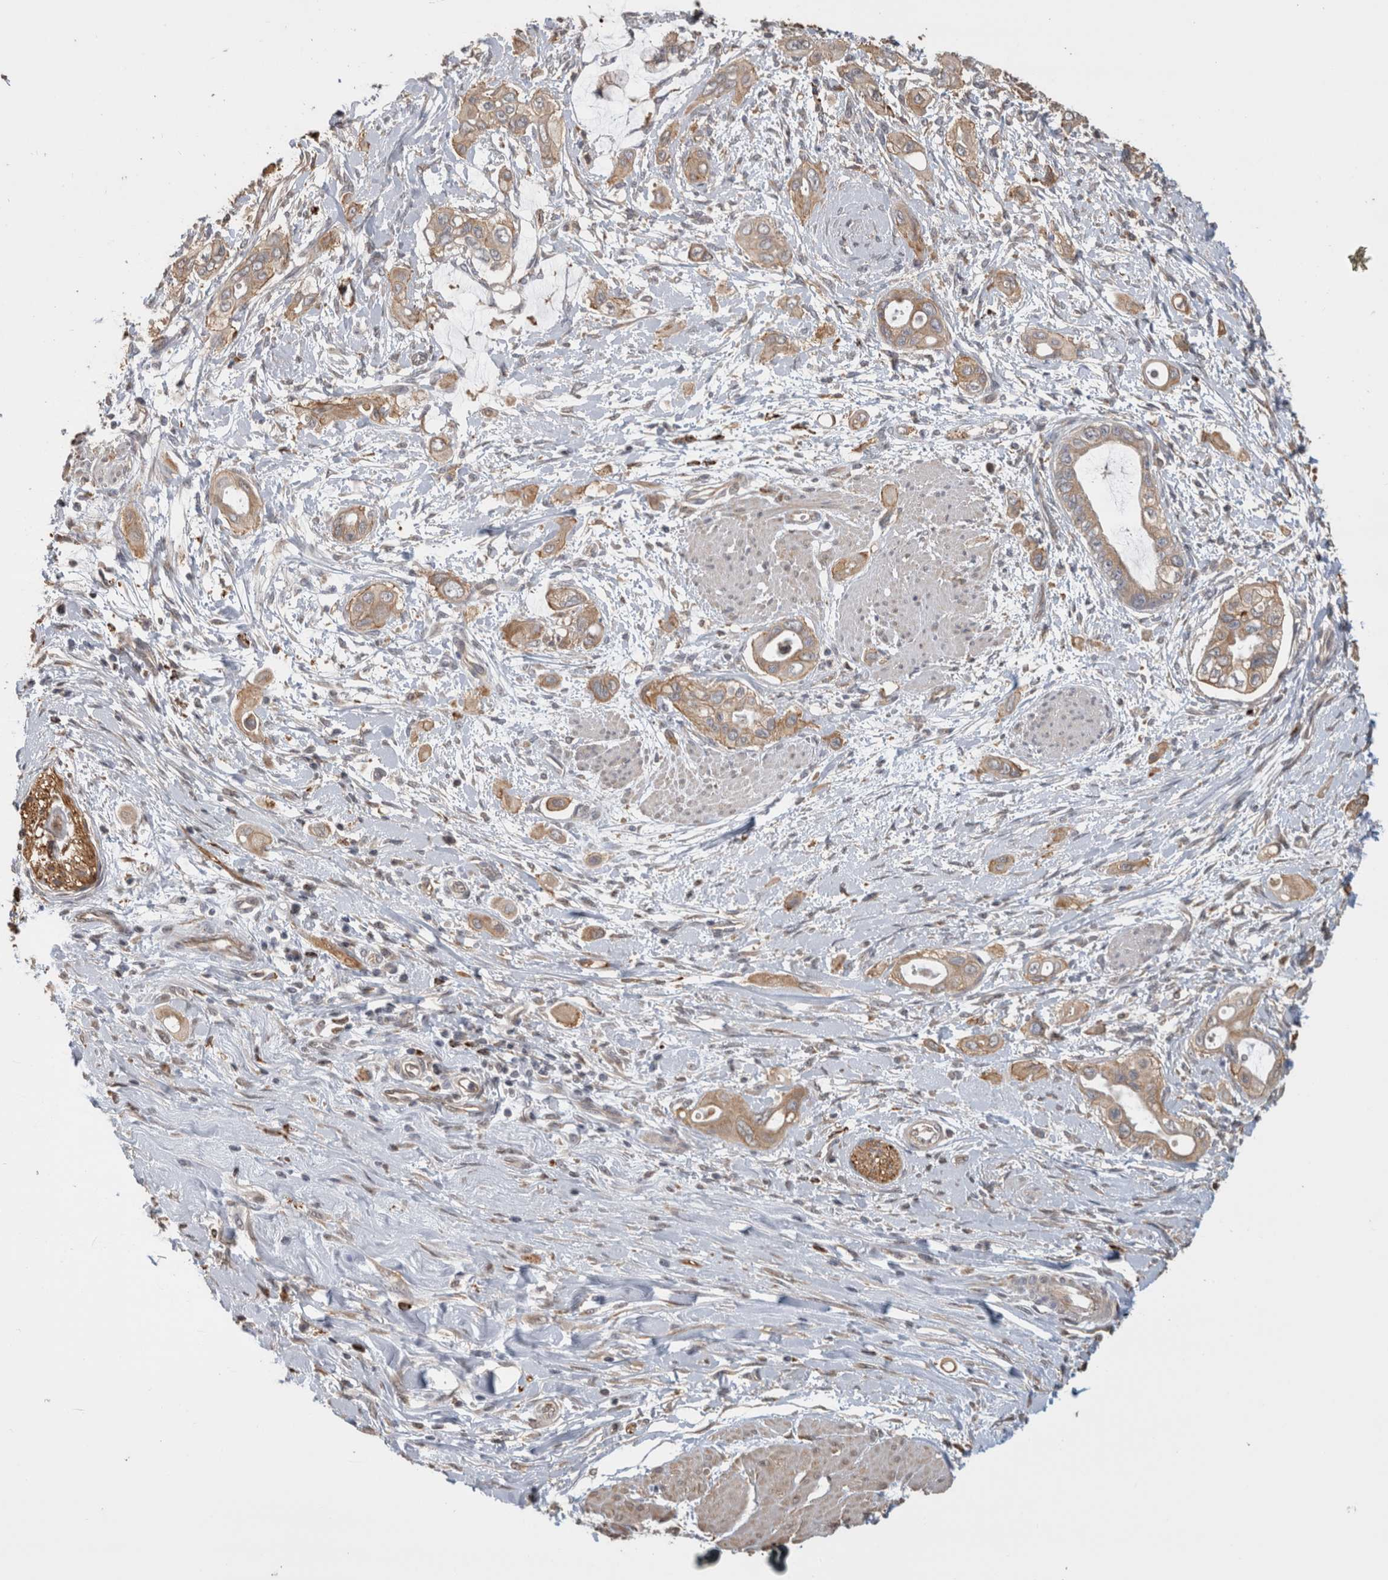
{"staining": {"intensity": "weak", "quantity": ">75%", "location": "cytoplasmic/membranous"}, "tissue": "pancreatic cancer", "cell_type": "Tumor cells", "image_type": "cancer", "snomed": [{"axis": "morphology", "description": "Adenocarcinoma, NOS"}, {"axis": "topography", "description": "Pancreas"}], "caption": "Immunohistochemical staining of pancreatic cancer (adenocarcinoma) reveals low levels of weak cytoplasmic/membranous staining in approximately >75% of tumor cells. The protein is stained brown, and the nuclei are stained in blue (DAB (3,3'-diaminobenzidine) IHC with brightfield microscopy, high magnification).", "gene": "CLIP1", "patient": {"sex": "male", "age": 59}}